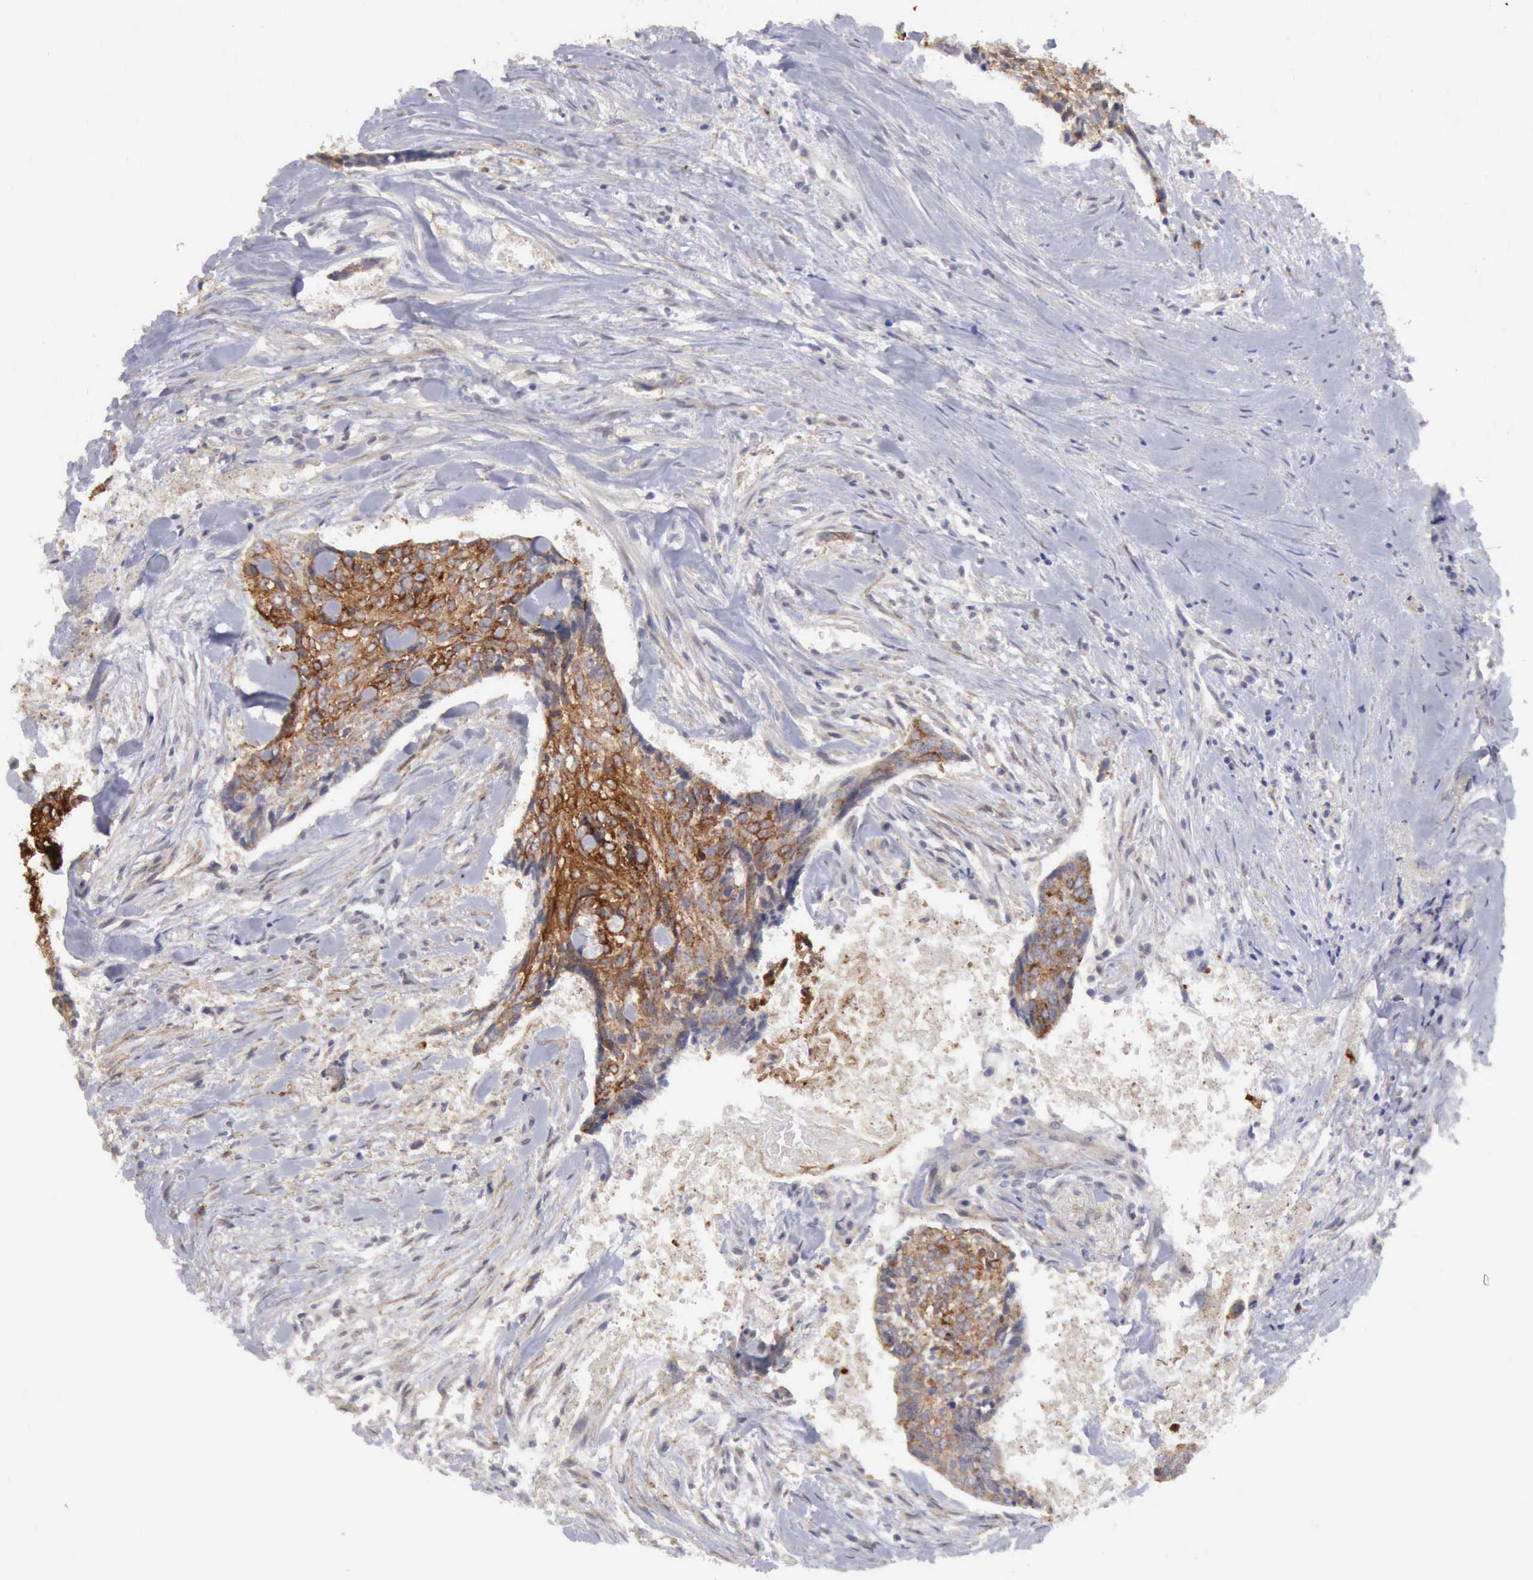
{"staining": {"intensity": "strong", "quantity": ">75%", "location": "cytoplasmic/membranous"}, "tissue": "head and neck cancer", "cell_type": "Tumor cells", "image_type": "cancer", "snomed": [{"axis": "morphology", "description": "Squamous cell carcinoma, NOS"}, {"axis": "topography", "description": "Salivary gland"}, {"axis": "topography", "description": "Head-Neck"}], "caption": "Head and neck cancer stained with a brown dye displays strong cytoplasmic/membranous positive expression in about >75% of tumor cells.", "gene": "TFRC", "patient": {"sex": "male", "age": 70}}